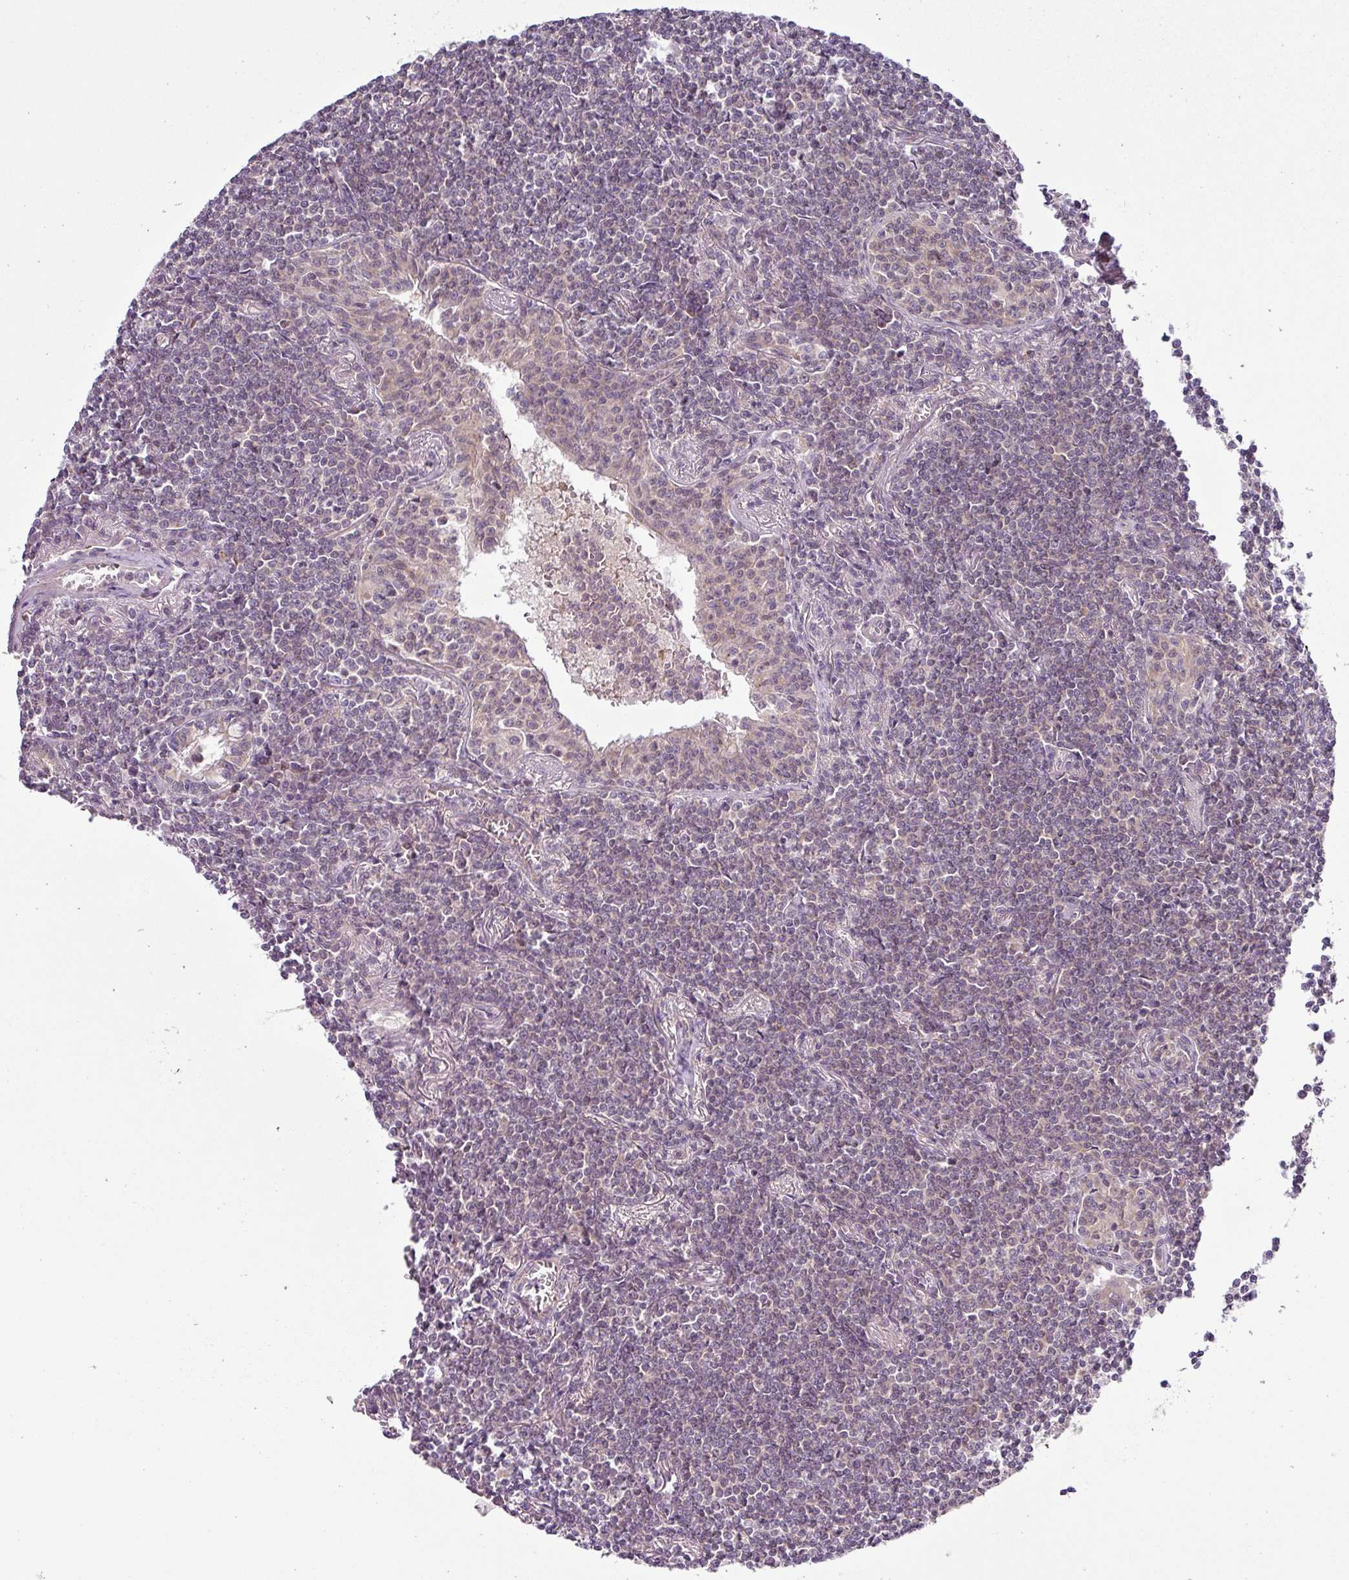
{"staining": {"intensity": "negative", "quantity": "none", "location": "none"}, "tissue": "lymphoma", "cell_type": "Tumor cells", "image_type": "cancer", "snomed": [{"axis": "morphology", "description": "Malignant lymphoma, non-Hodgkin's type, Low grade"}, {"axis": "topography", "description": "Lung"}], "caption": "A histopathology image of low-grade malignant lymphoma, non-Hodgkin's type stained for a protein reveals no brown staining in tumor cells.", "gene": "DERPC", "patient": {"sex": "female", "age": 71}}